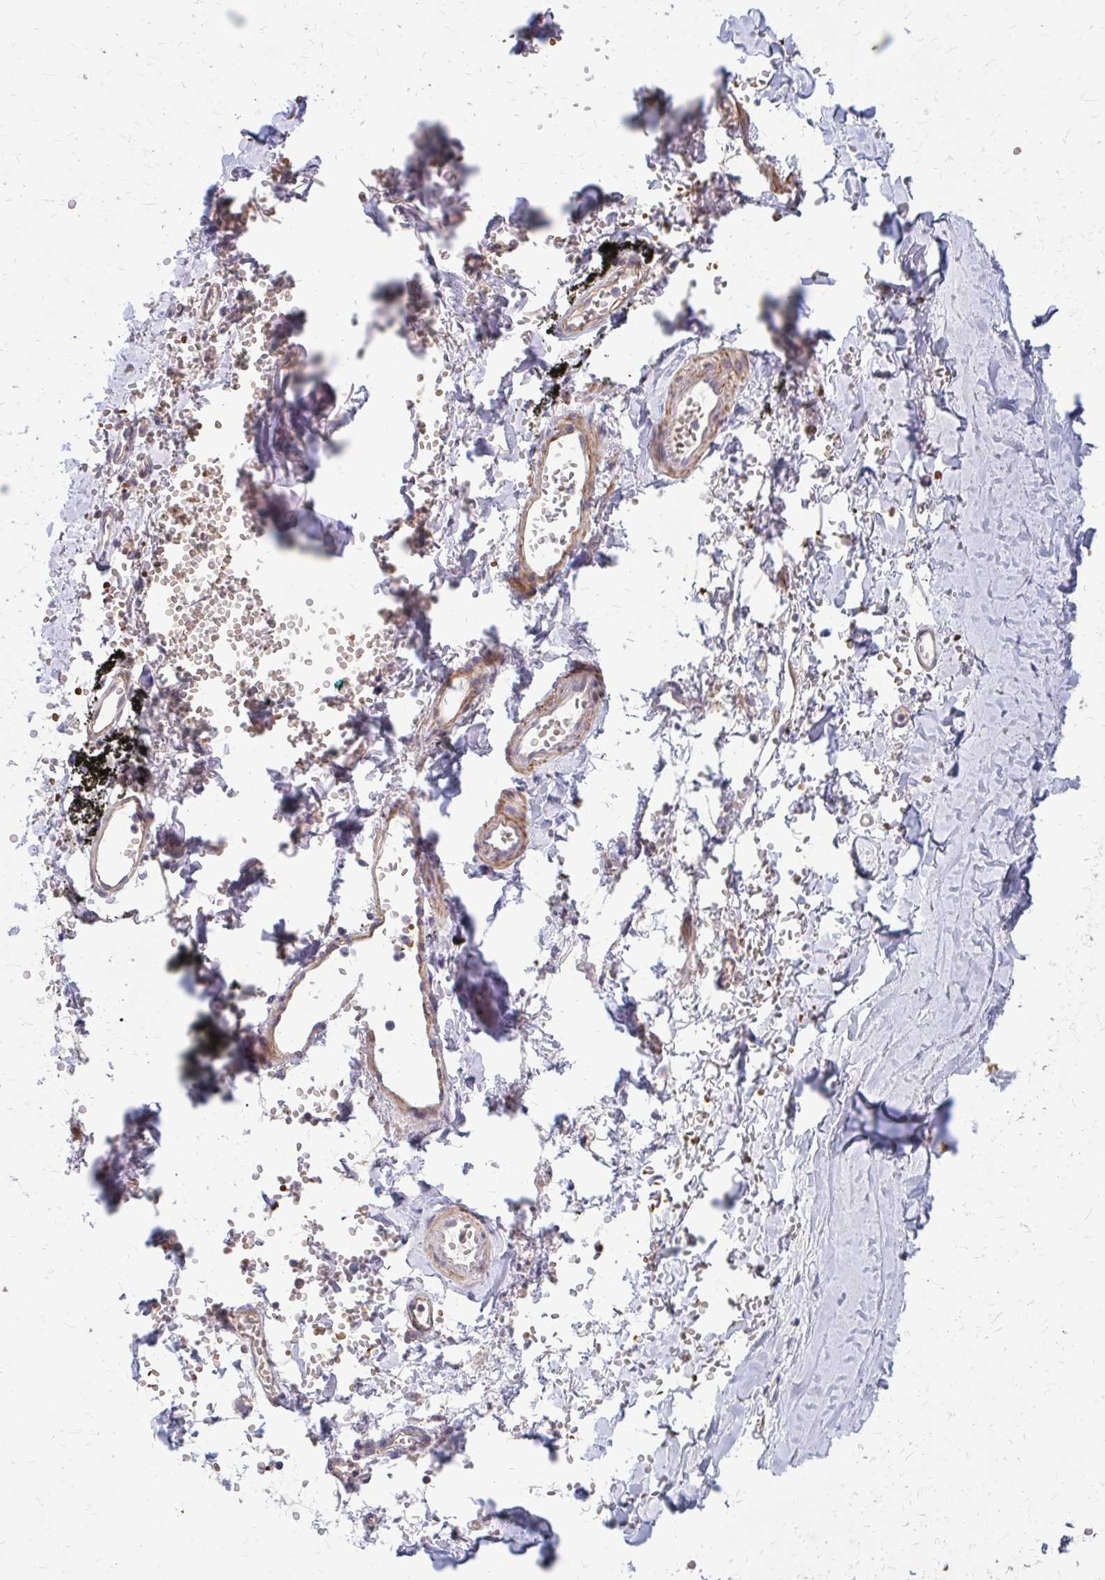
{"staining": {"intensity": "weak", "quantity": ">75%", "location": "cytoplasmic/membranous"}, "tissue": "adipose tissue", "cell_type": "Adipocytes", "image_type": "normal", "snomed": [{"axis": "morphology", "description": "Normal tissue, NOS"}, {"axis": "topography", "description": "Cartilage tissue"}, {"axis": "topography", "description": "Bronchus"}, {"axis": "topography", "description": "Peripheral nerve tissue"}], "caption": "A histopathology image of adipose tissue stained for a protein shows weak cytoplasmic/membranous brown staining in adipocytes. (DAB IHC with brightfield microscopy, high magnification).", "gene": "IFI44L", "patient": {"sex": "female", "age": 59}}